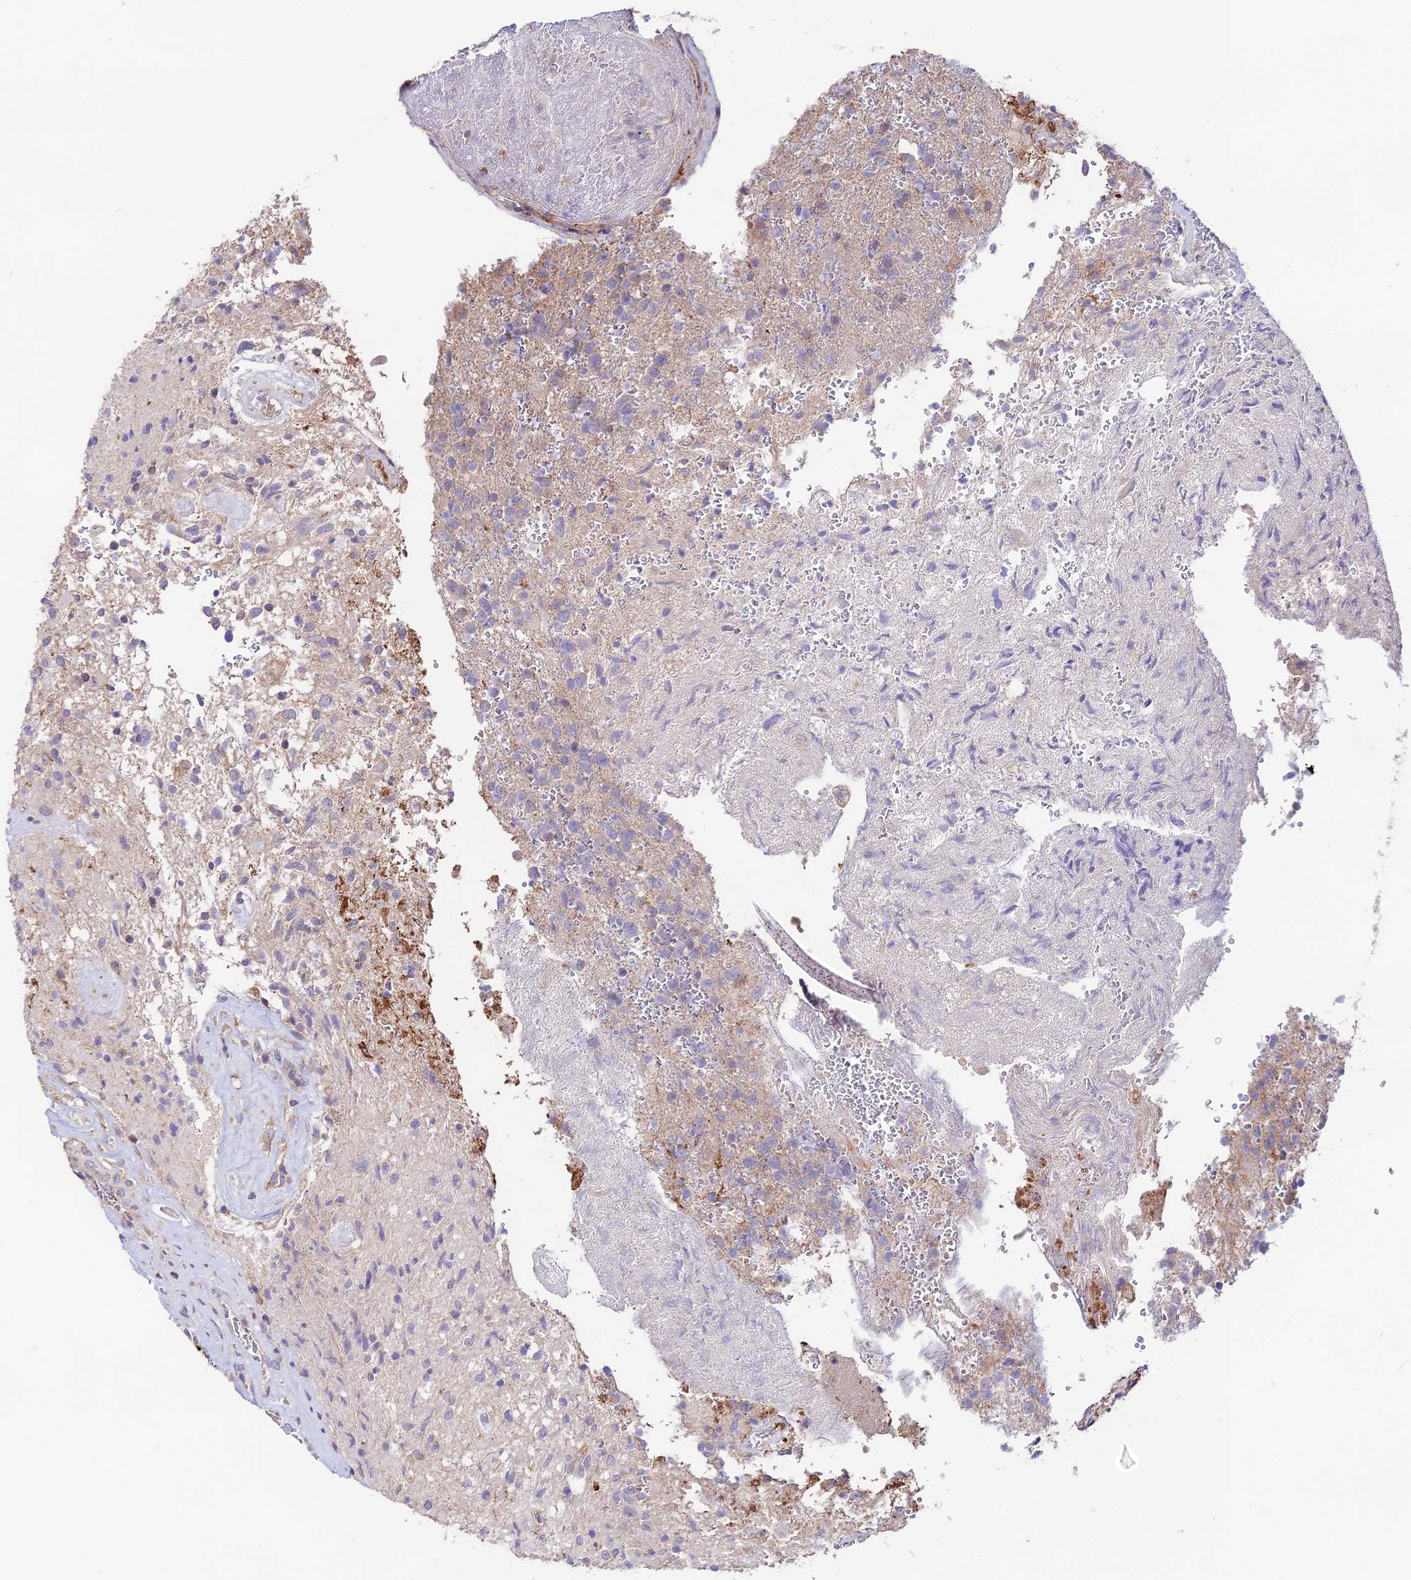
{"staining": {"intensity": "negative", "quantity": "none", "location": "none"}, "tissue": "glioma", "cell_type": "Tumor cells", "image_type": "cancer", "snomed": [{"axis": "morphology", "description": "Glioma, malignant, High grade"}, {"axis": "topography", "description": "Brain"}], "caption": "Tumor cells show no significant staining in glioma.", "gene": "BRME1", "patient": {"sex": "male", "age": 56}}